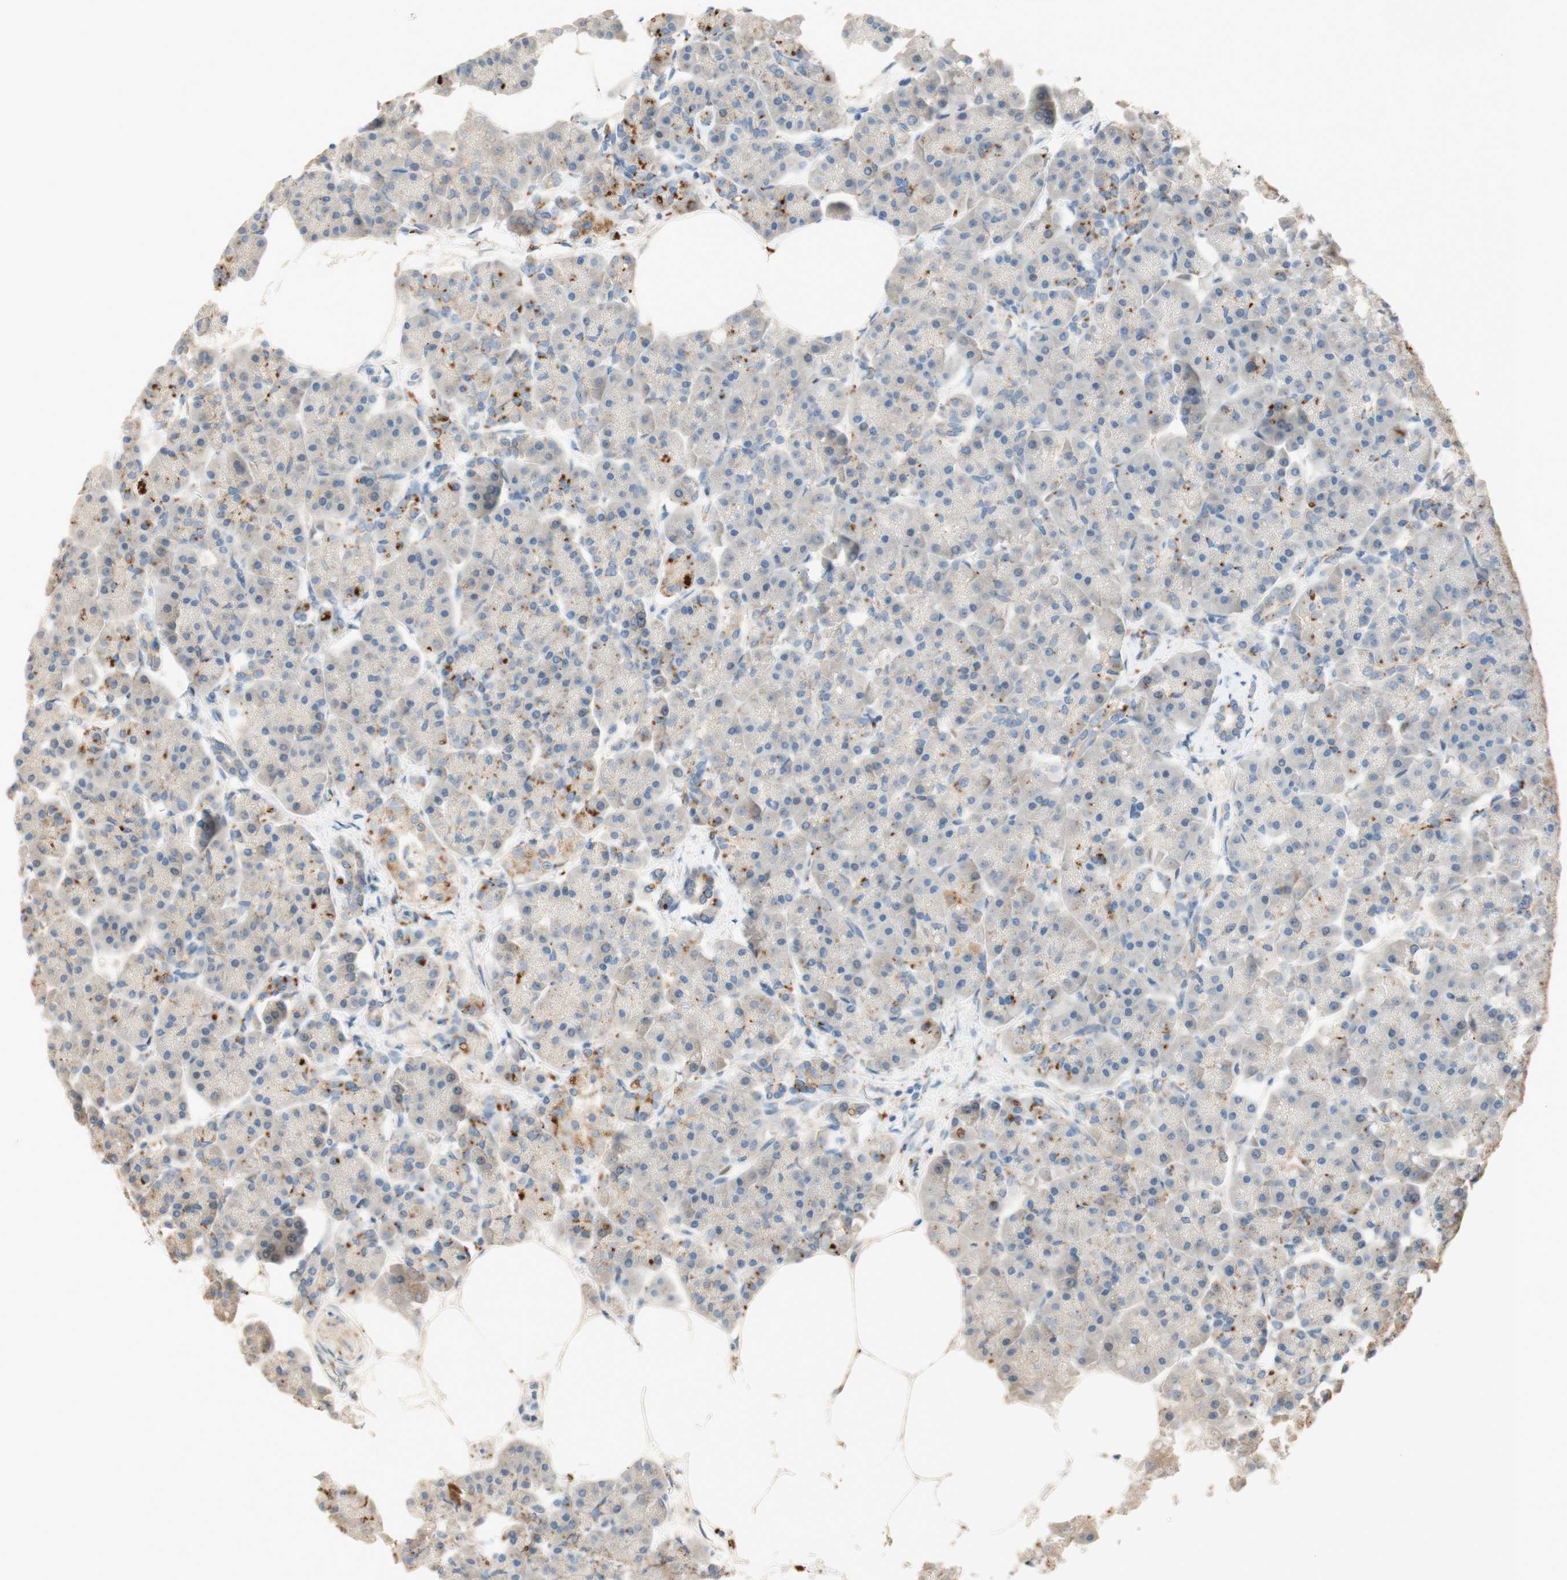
{"staining": {"intensity": "moderate", "quantity": "<25%", "location": "cytoplasmic/membranous"}, "tissue": "pancreas", "cell_type": "Exocrine glandular cells", "image_type": "normal", "snomed": [{"axis": "morphology", "description": "Normal tissue, NOS"}, {"axis": "topography", "description": "Pancreas"}], "caption": "The image shows staining of unremarkable pancreas, revealing moderate cytoplasmic/membranous protein positivity (brown color) within exocrine glandular cells. (Stains: DAB (3,3'-diaminobenzidine) in brown, nuclei in blue, Microscopy: brightfield microscopy at high magnification).", "gene": "PTPN21", "patient": {"sex": "female", "age": 70}}